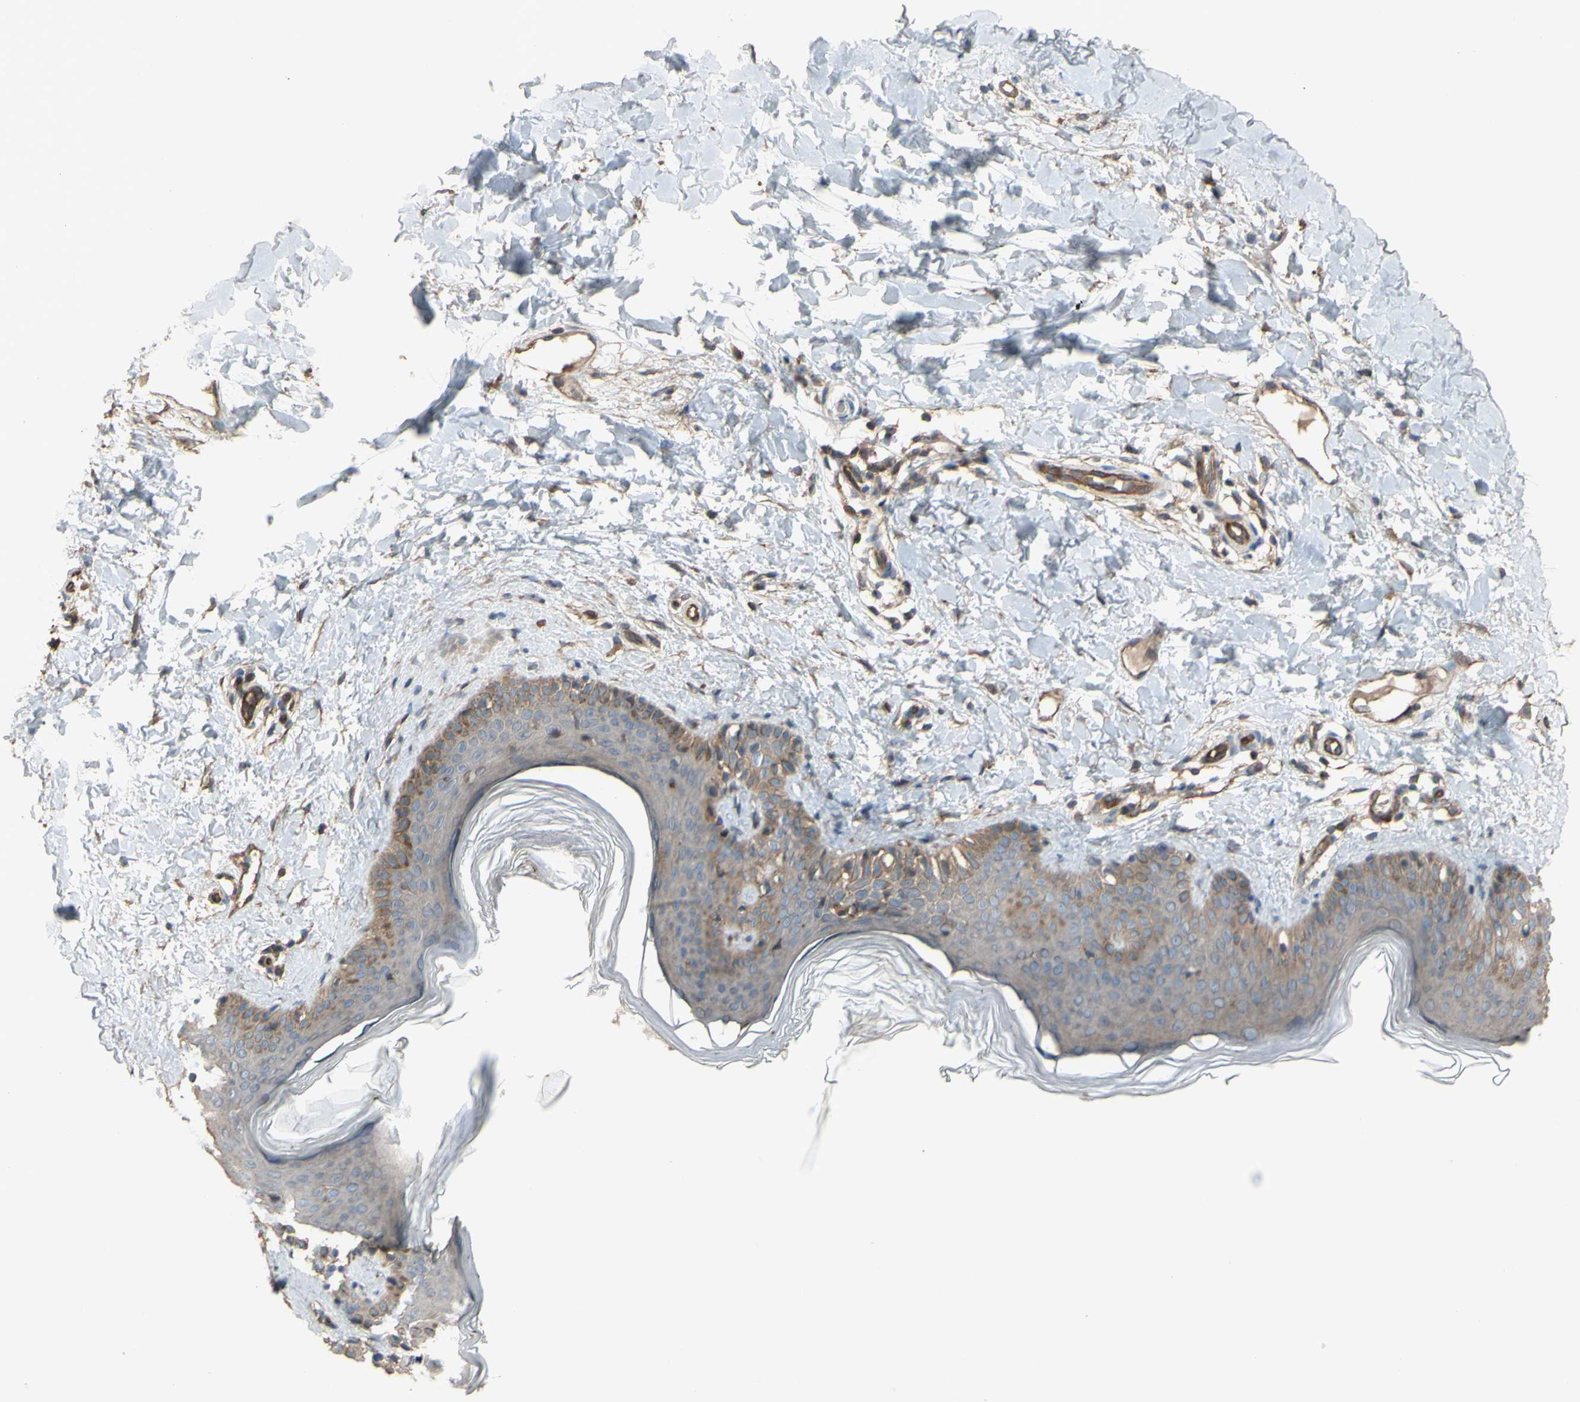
{"staining": {"intensity": "moderate", "quantity": ">75%", "location": "cytoplasmic/membranous"}, "tissue": "skin", "cell_type": "Fibroblasts", "image_type": "normal", "snomed": [{"axis": "morphology", "description": "Normal tissue, NOS"}, {"axis": "topography", "description": "Skin"}], "caption": "An IHC image of normal tissue is shown. Protein staining in brown highlights moderate cytoplasmic/membranous positivity in skin within fibroblasts.", "gene": "SHROOM4", "patient": {"sex": "male", "age": 16}}